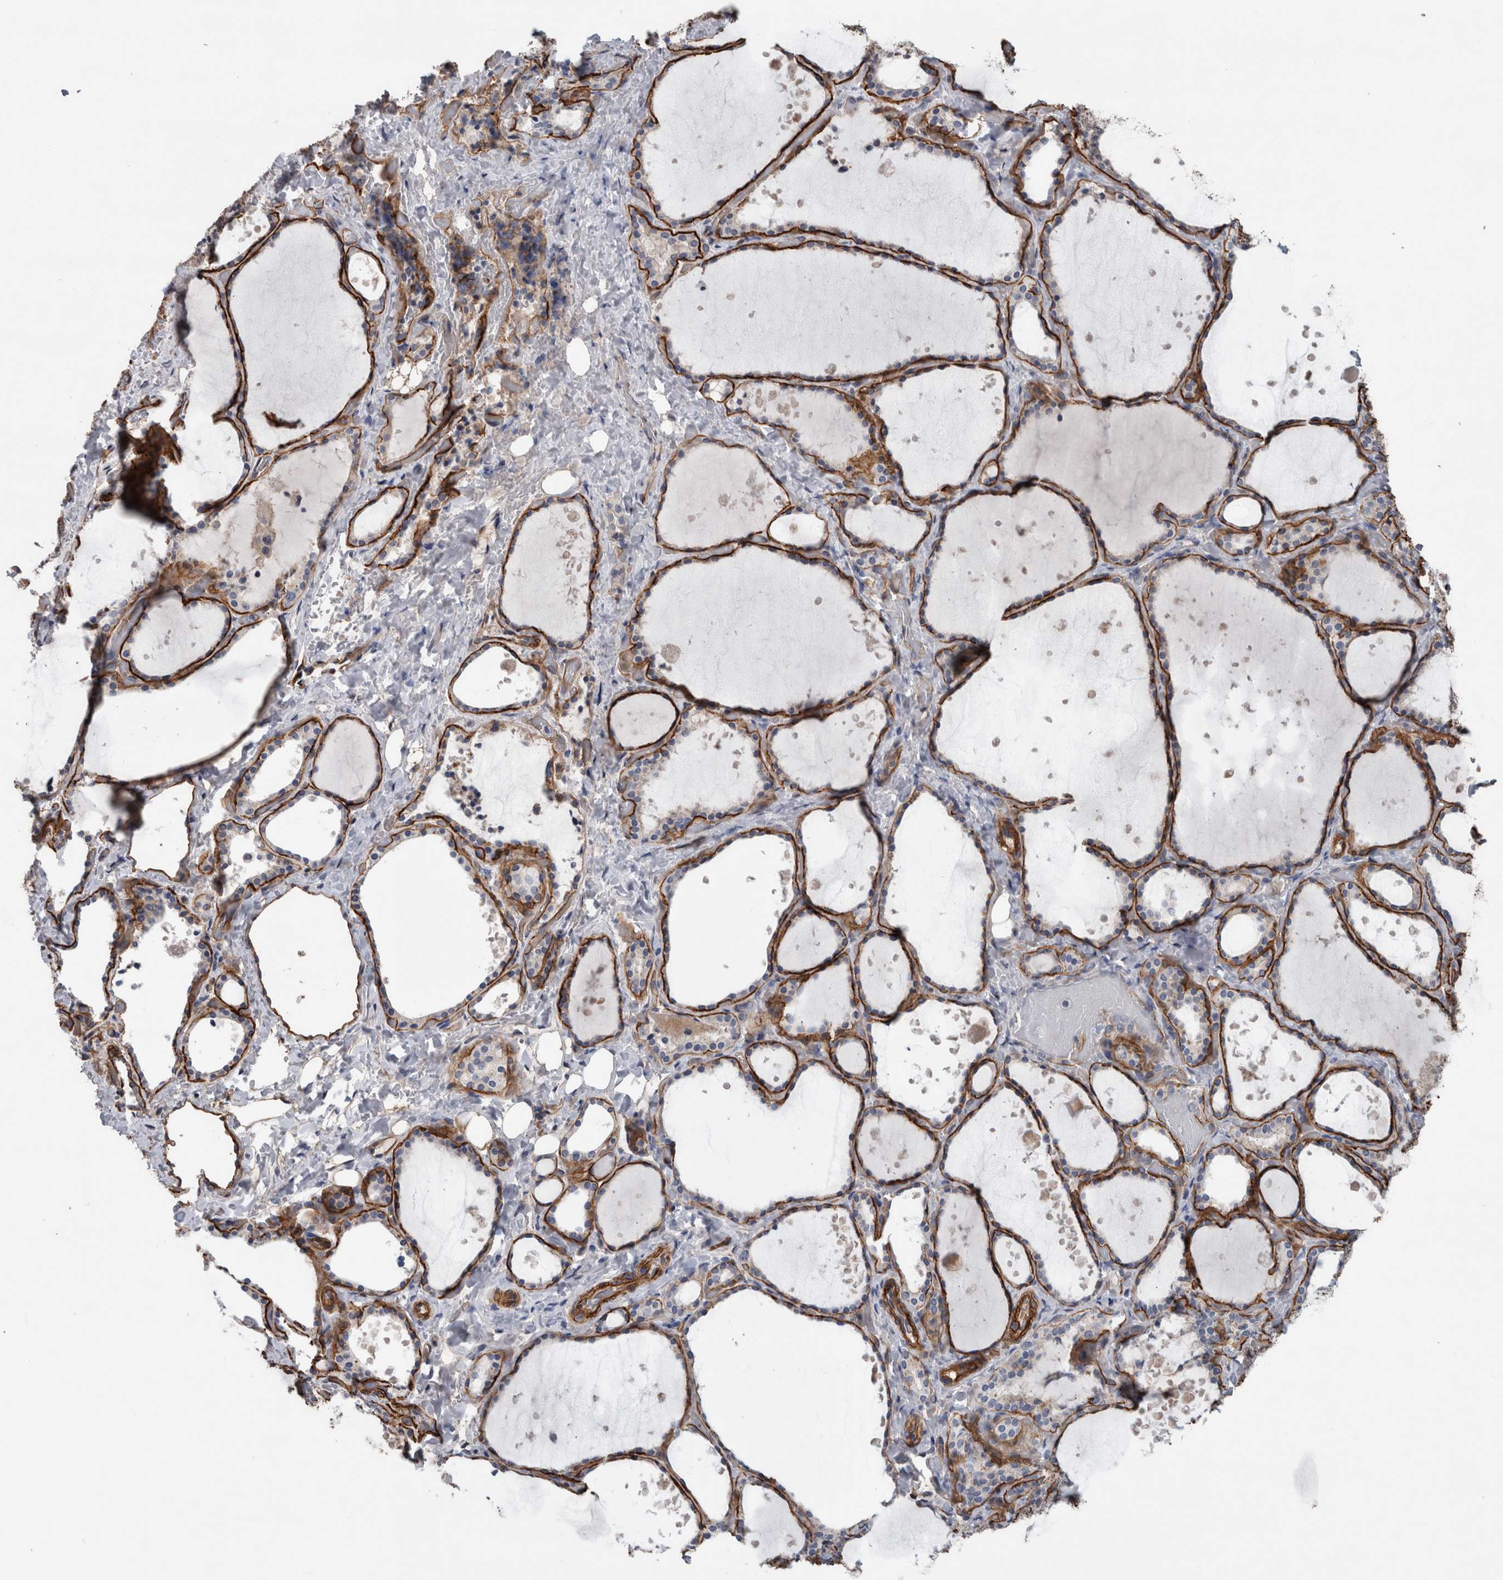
{"staining": {"intensity": "negative", "quantity": "none", "location": "none"}, "tissue": "thyroid gland", "cell_type": "Glandular cells", "image_type": "normal", "snomed": [{"axis": "morphology", "description": "Normal tissue, NOS"}, {"axis": "topography", "description": "Thyroid gland"}], "caption": "IHC image of benign thyroid gland: human thyroid gland stained with DAB exhibits no significant protein expression in glandular cells.", "gene": "BCAM", "patient": {"sex": "female", "age": 44}}